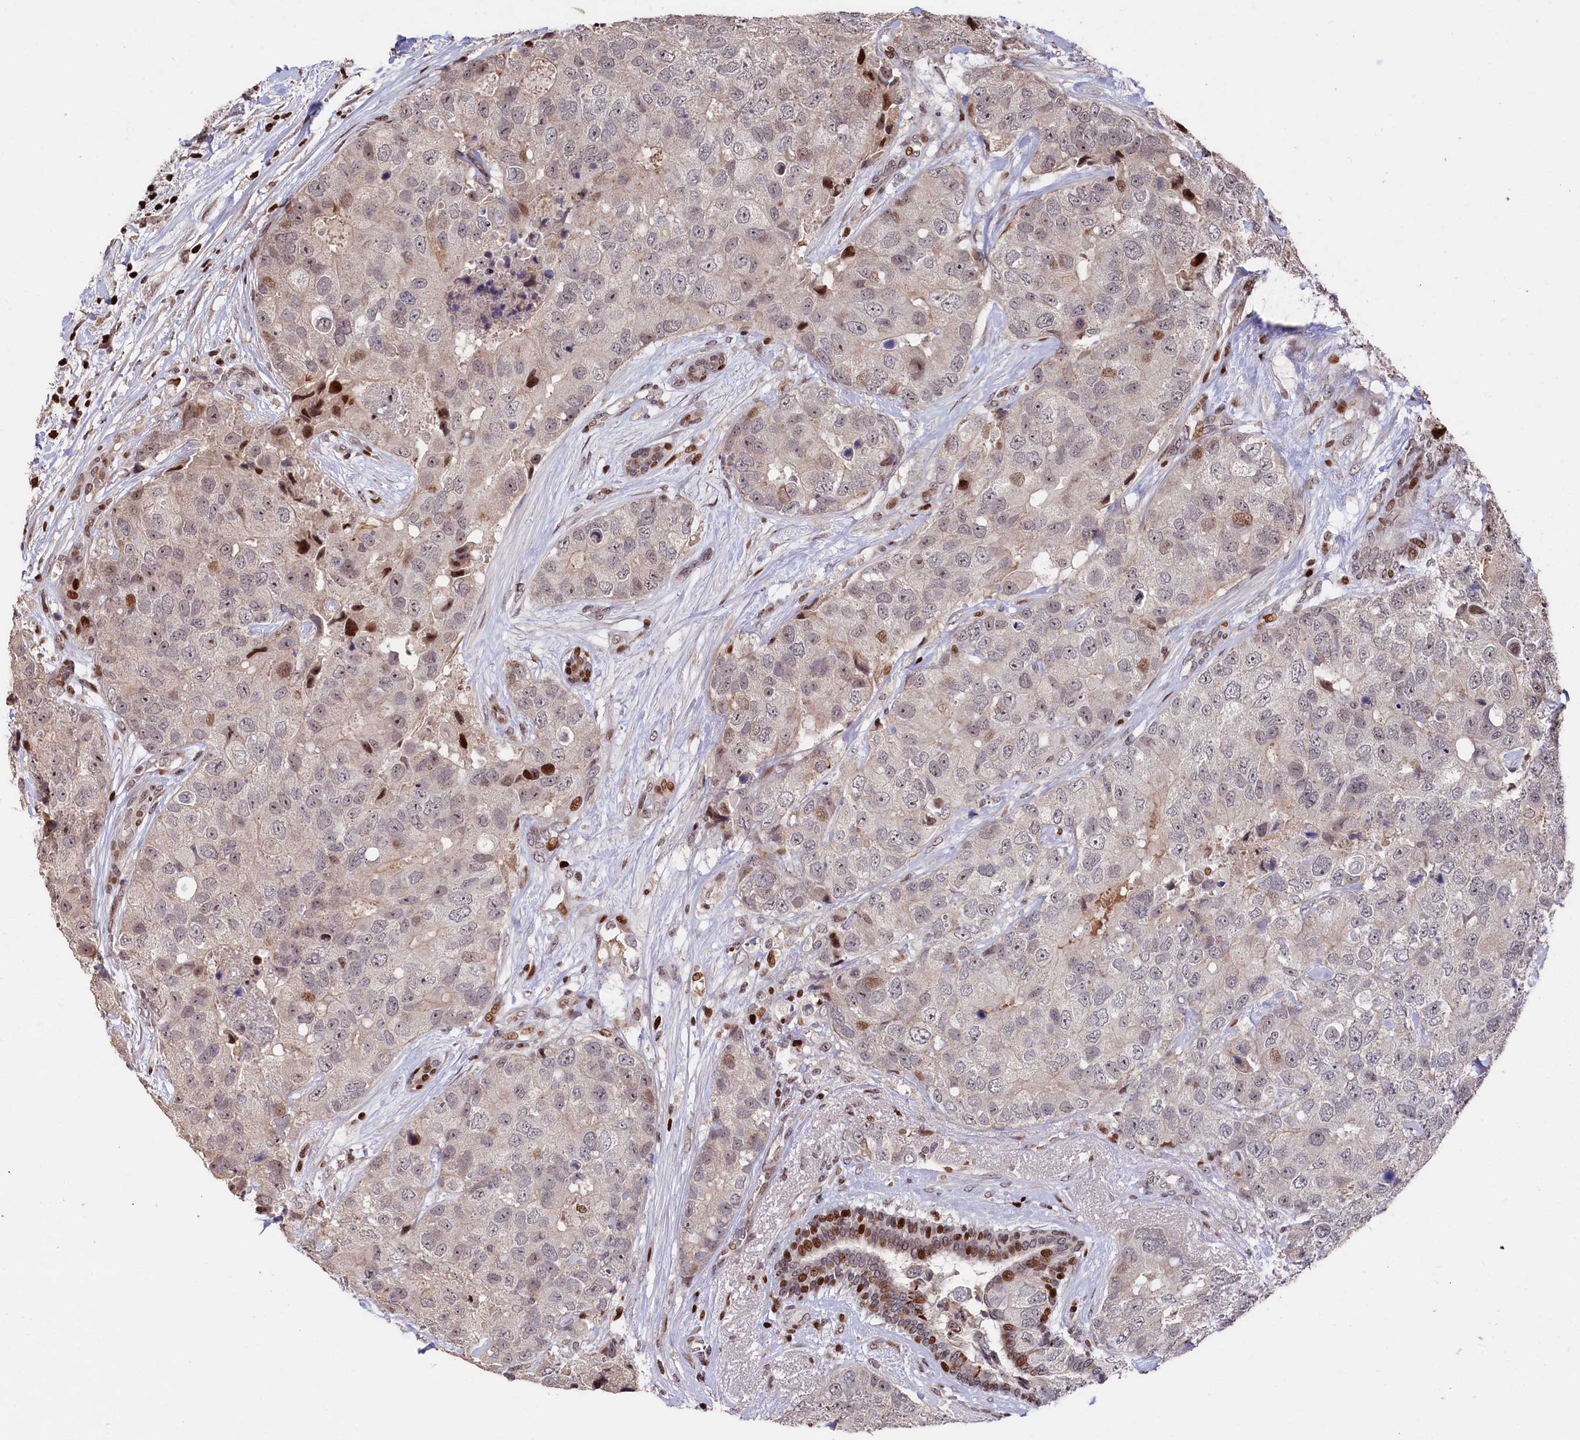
{"staining": {"intensity": "moderate", "quantity": "<25%", "location": "nuclear"}, "tissue": "breast cancer", "cell_type": "Tumor cells", "image_type": "cancer", "snomed": [{"axis": "morphology", "description": "Duct carcinoma"}, {"axis": "topography", "description": "Breast"}], "caption": "An immunohistochemistry image of neoplastic tissue is shown. Protein staining in brown labels moderate nuclear positivity in breast cancer within tumor cells.", "gene": "MCF2L2", "patient": {"sex": "female", "age": 62}}